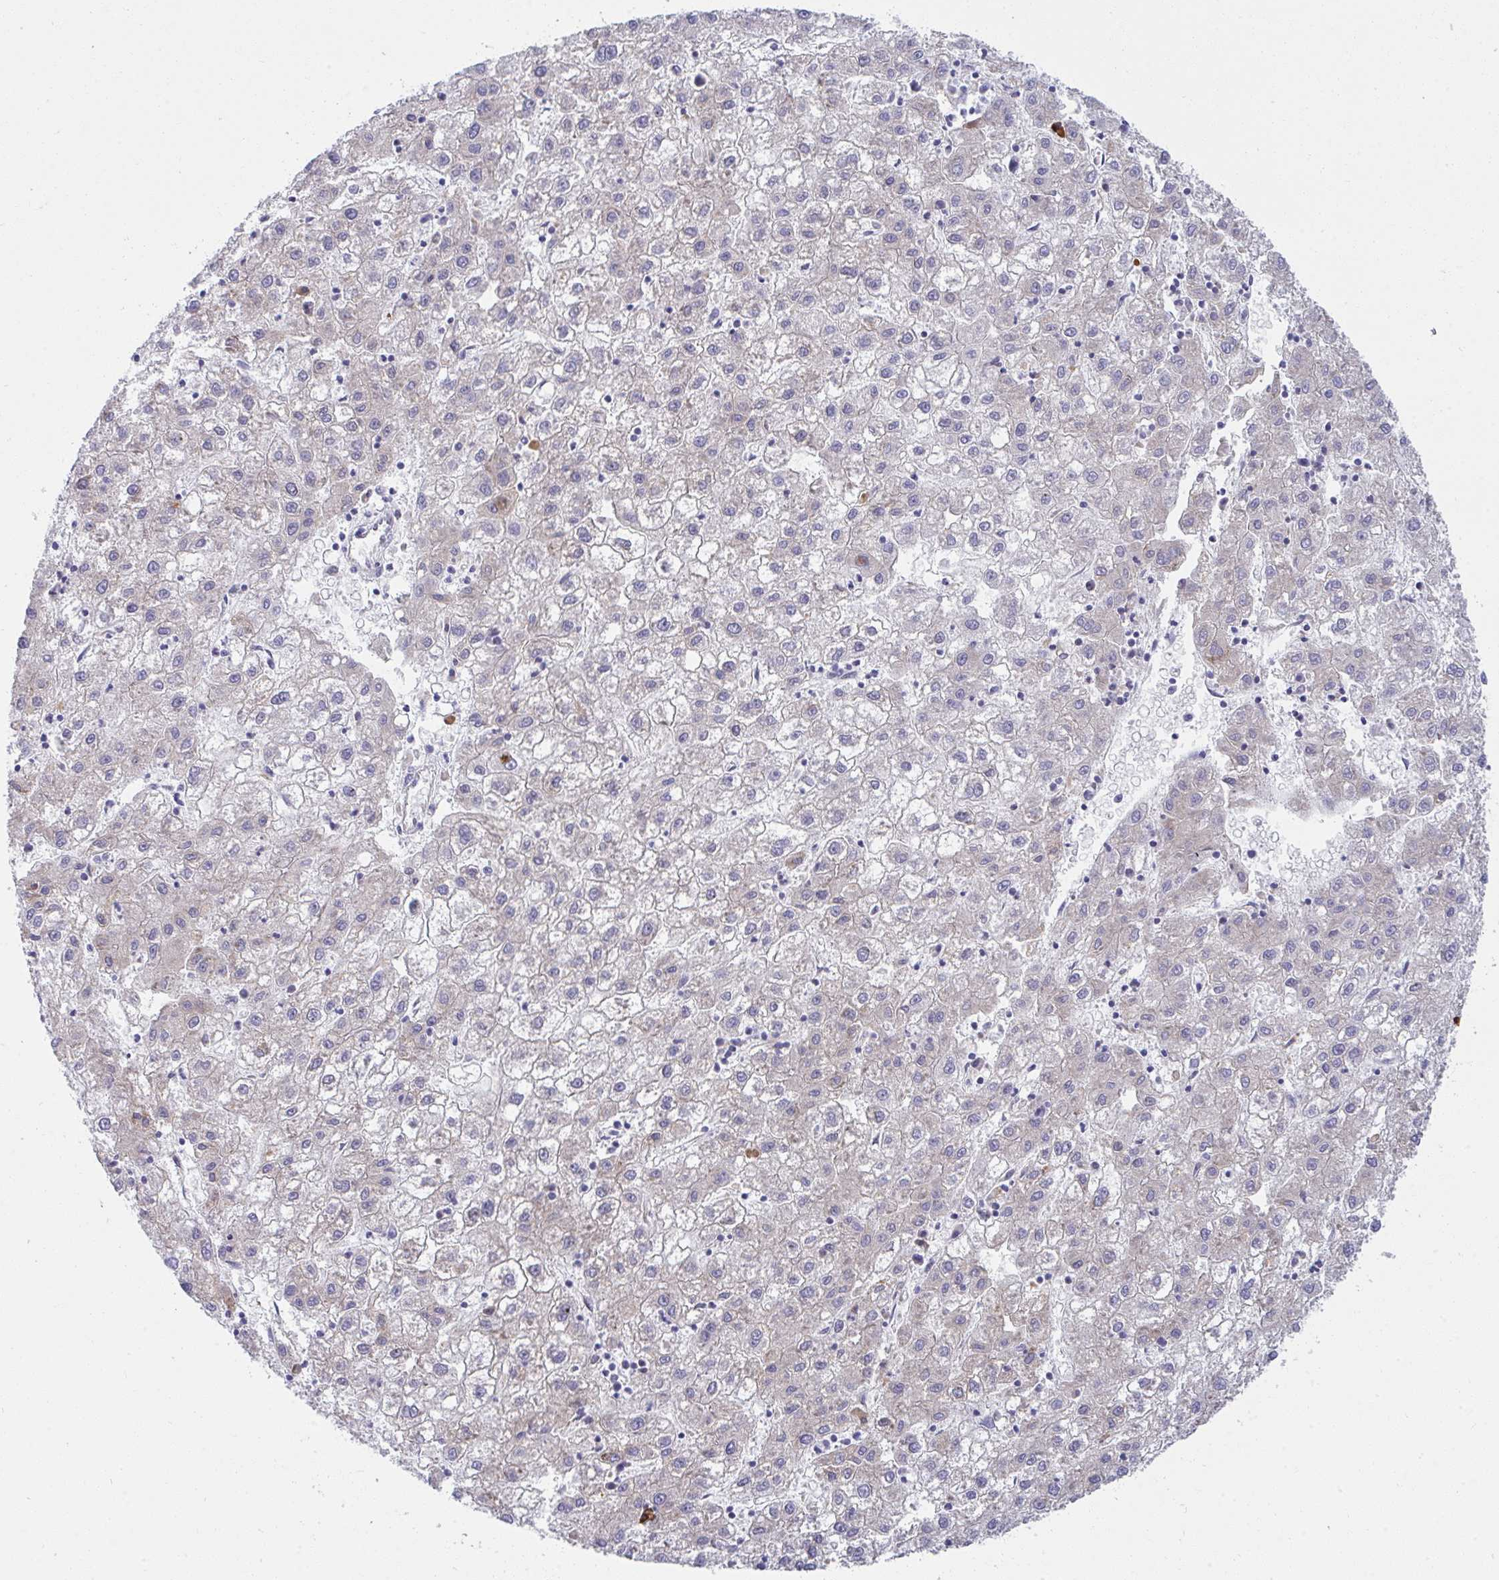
{"staining": {"intensity": "negative", "quantity": "none", "location": "none"}, "tissue": "liver cancer", "cell_type": "Tumor cells", "image_type": "cancer", "snomed": [{"axis": "morphology", "description": "Carcinoma, Hepatocellular, NOS"}, {"axis": "topography", "description": "Liver"}], "caption": "The immunohistochemistry (IHC) image has no significant staining in tumor cells of hepatocellular carcinoma (liver) tissue. (IHC, brightfield microscopy, high magnification).", "gene": "FASLG", "patient": {"sex": "male", "age": 72}}